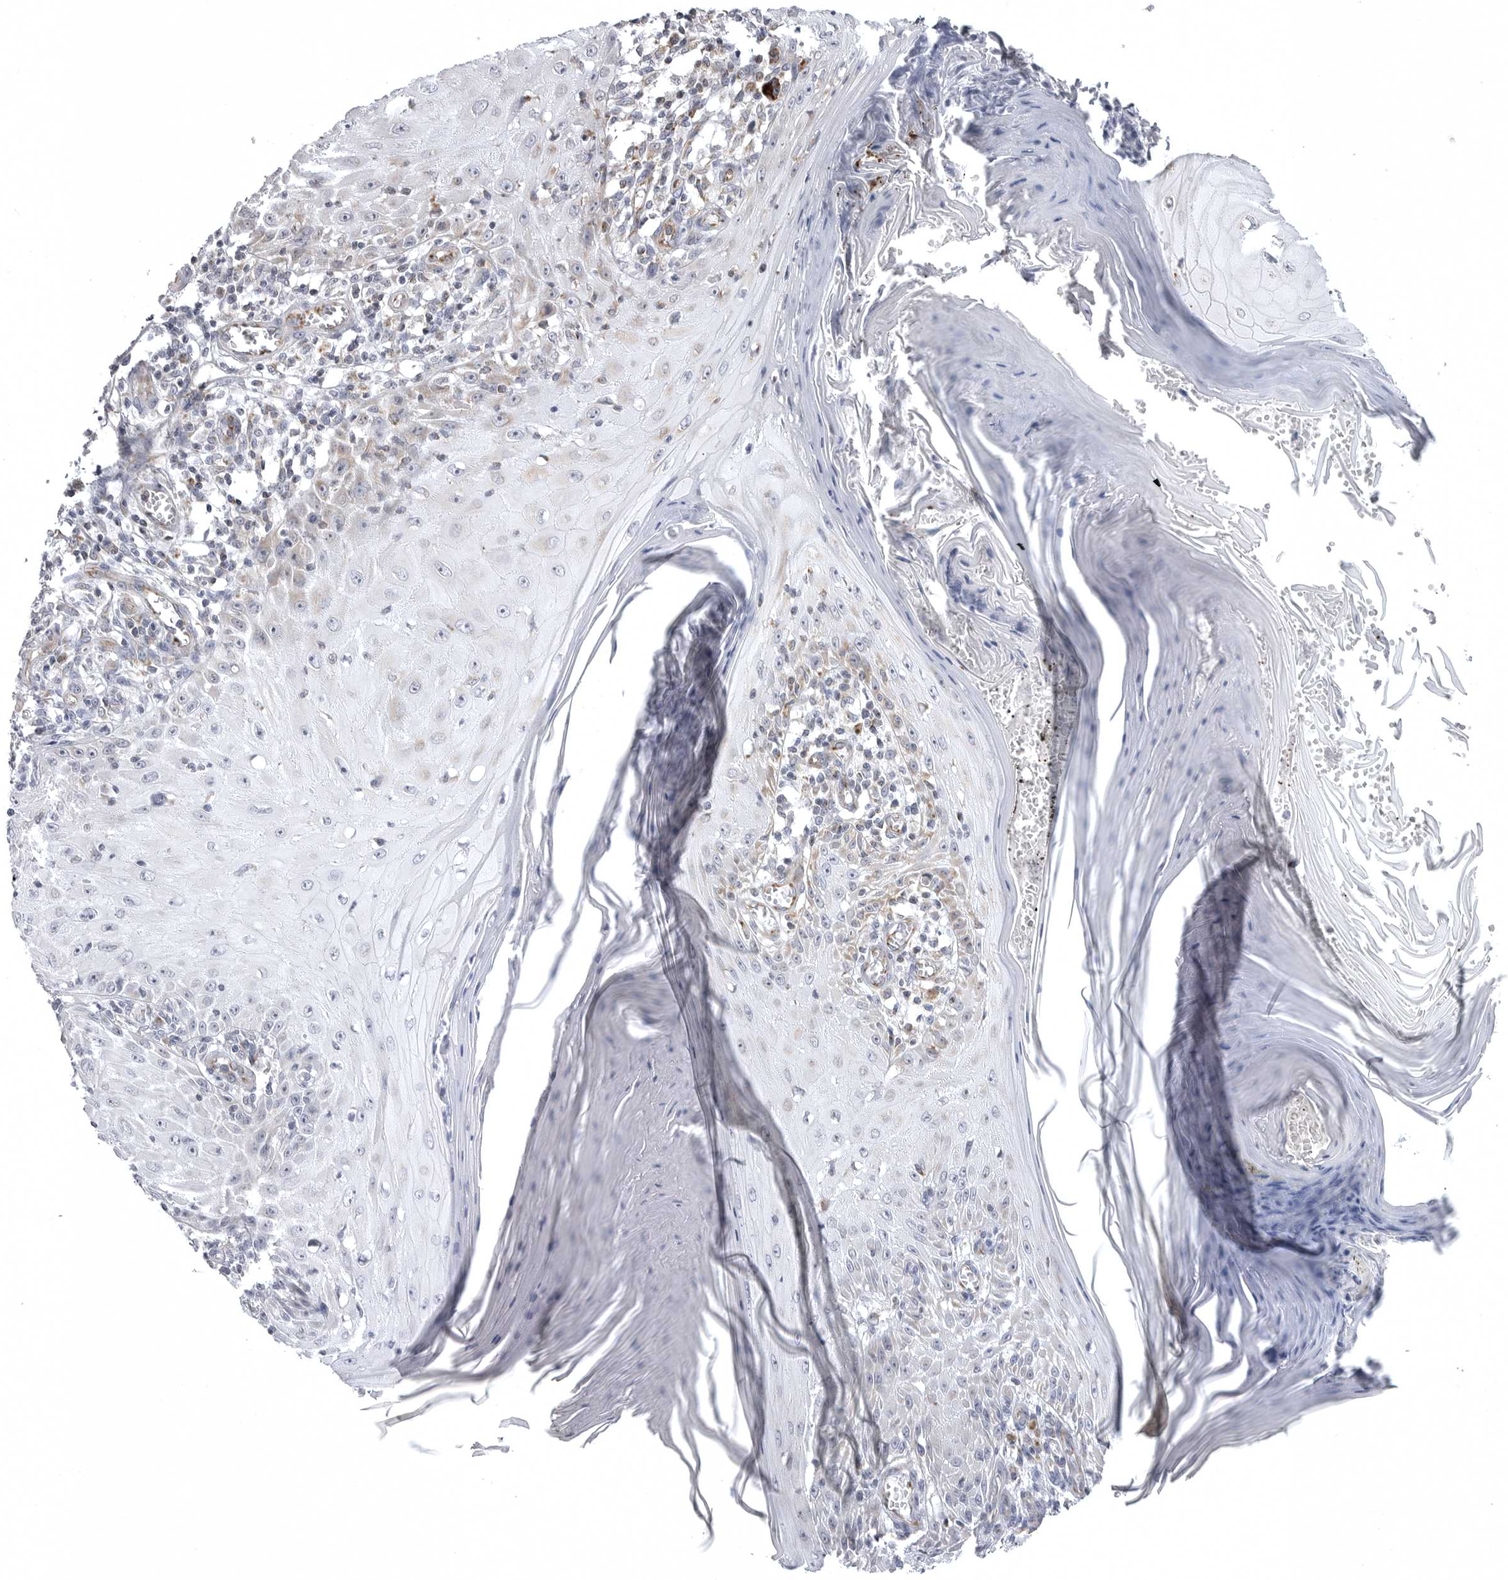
{"staining": {"intensity": "moderate", "quantity": "<25%", "location": "cytoplasmic/membranous"}, "tissue": "skin cancer", "cell_type": "Tumor cells", "image_type": "cancer", "snomed": [{"axis": "morphology", "description": "Squamous cell carcinoma, NOS"}, {"axis": "topography", "description": "Skin"}], "caption": "High-magnification brightfield microscopy of squamous cell carcinoma (skin) stained with DAB (3,3'-diaminobenzidine) (brown) and counterstained with hematoxylin (blue). tumor cells exhibit moderate cytoplasmic/membranous expression is seen in about<25% of cells.", "gene": "TUFM", "patient": {"sex": "female", "age": 73}}